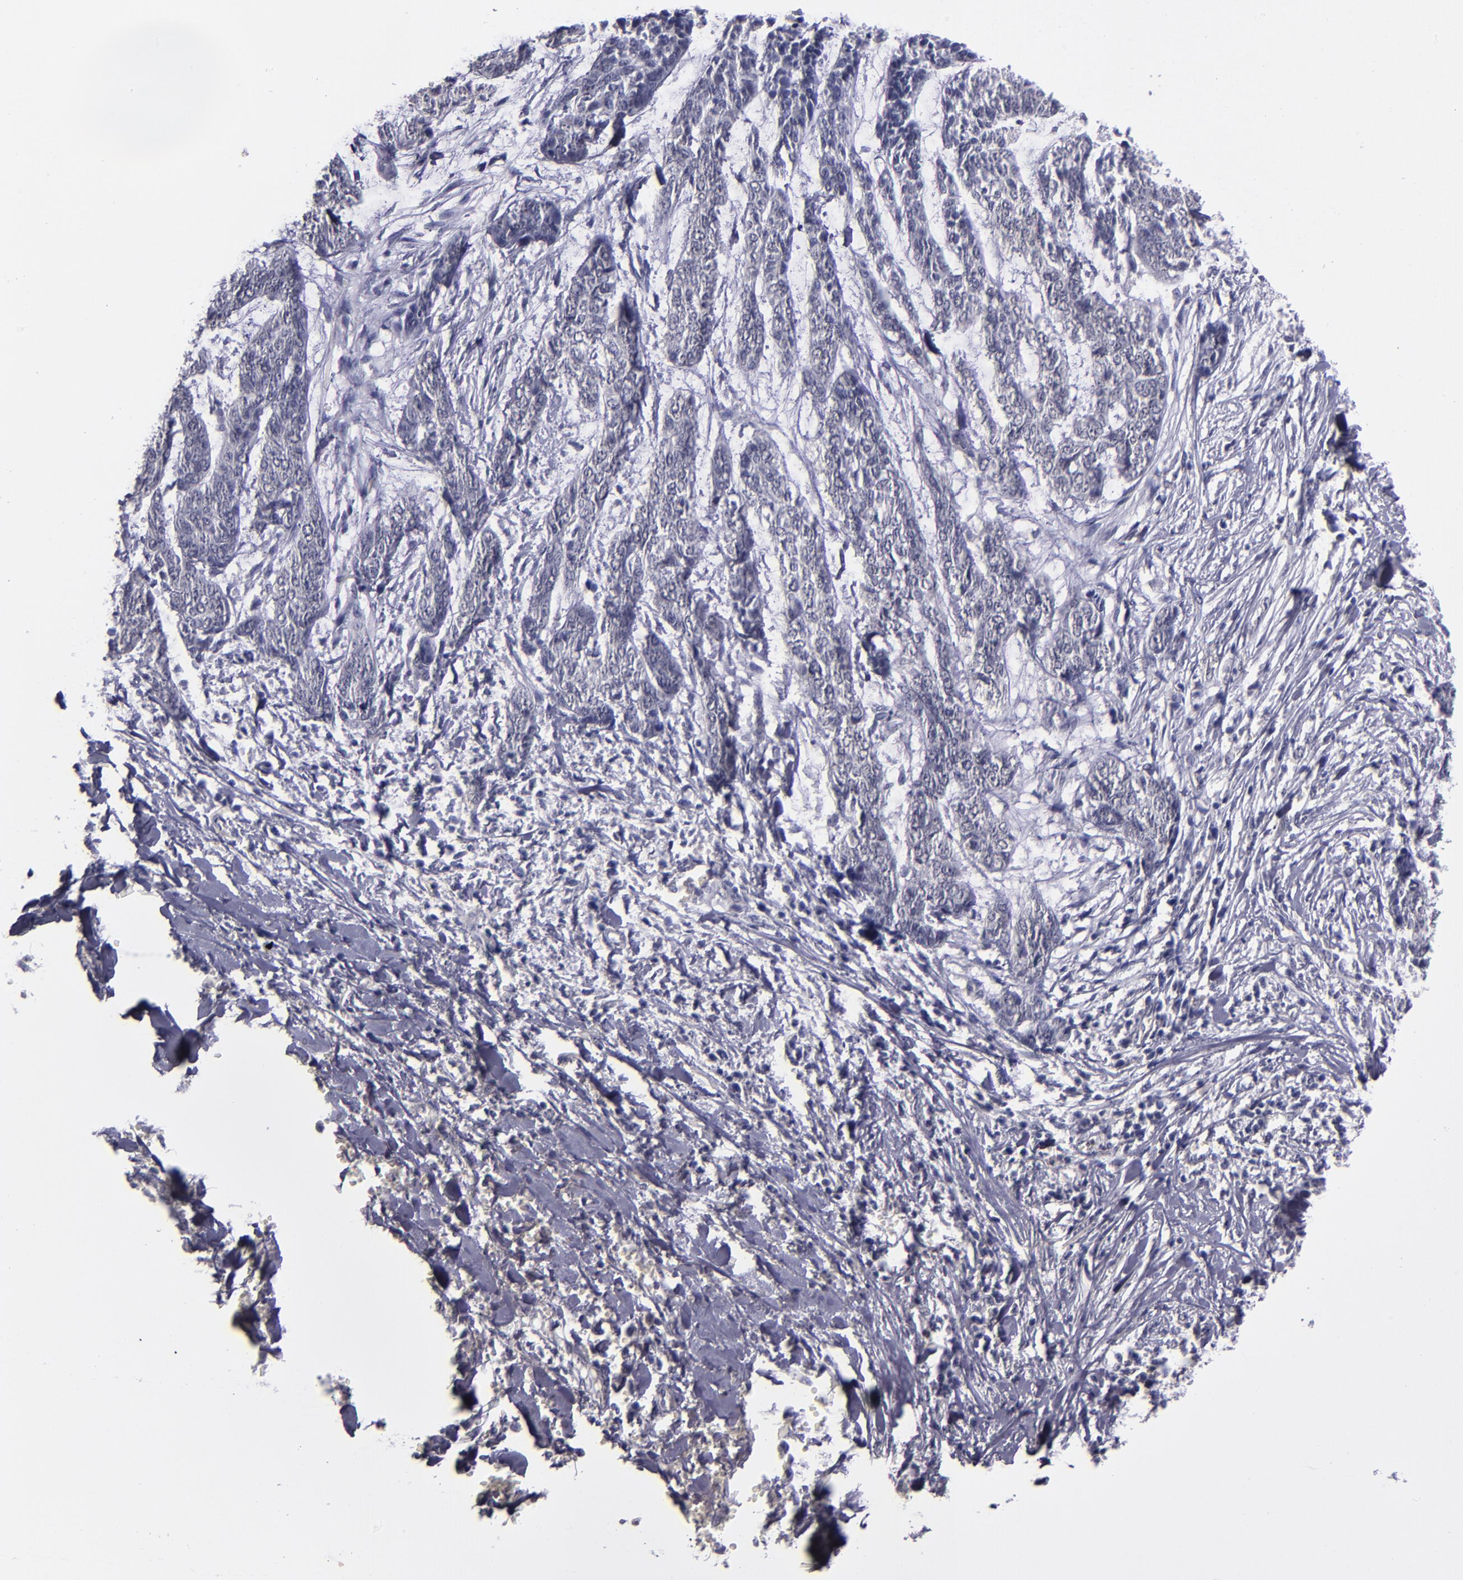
{"staining": {"intensity": "negative", "quantity": "none", "location": "none"}, "tissue": "skin cancer", "cell_type": "Tumor cells", "image_type": "cancer", "snomed": [{"axis": "morphology", "description": "Basal cell carcinoma"}, {"axis": "topography", "description": "Skin"}], "caption": "Tumor cells are negative for protein expression in human basal cell carcinoma (skin).", "gene": "CEBPE", "patient": {"sex": "female", "age": 64}}